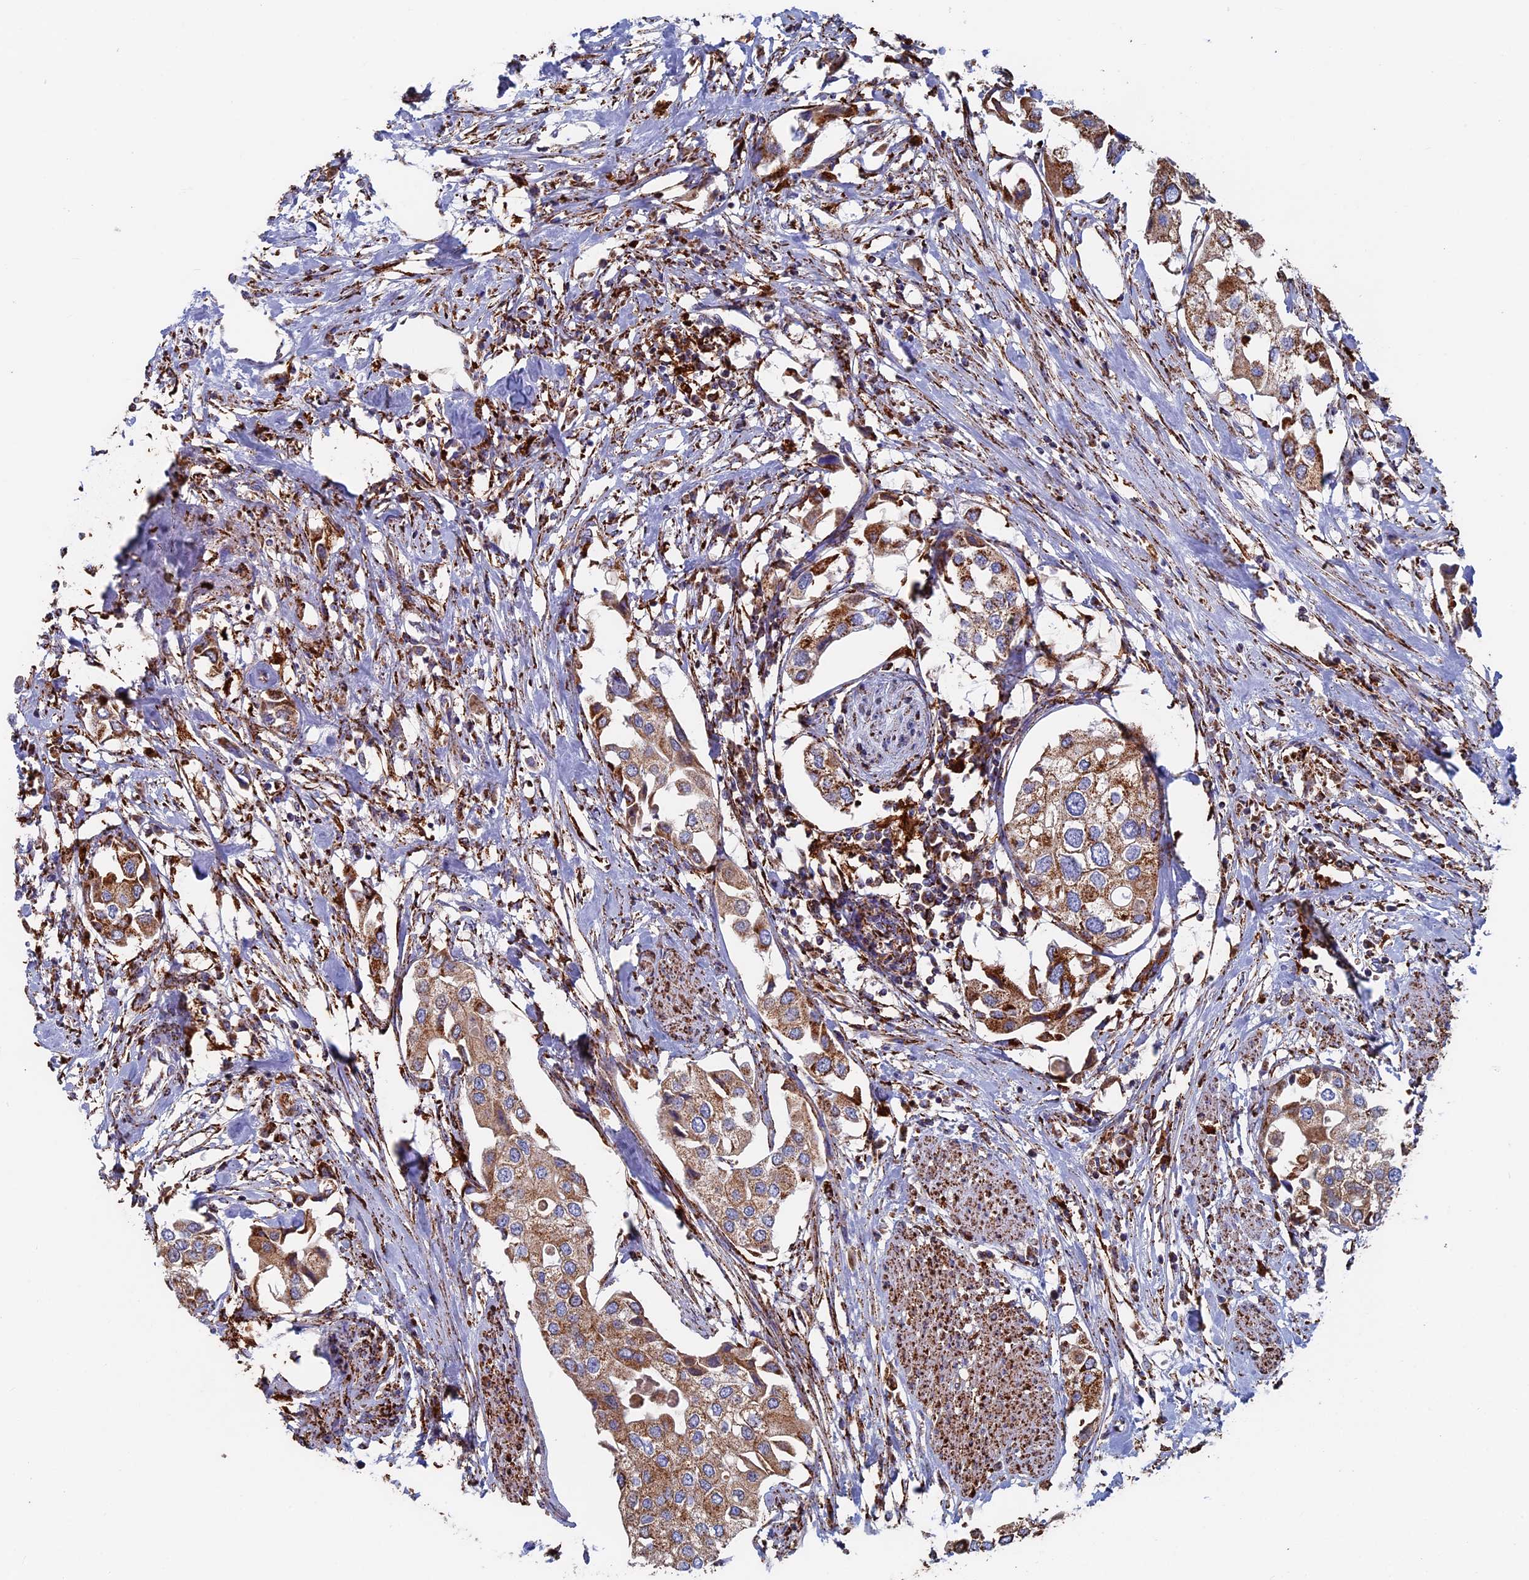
{"staining": {"intensity": "moderate", "quantity": ">75%", "location": "cytoplasmic/membranous"}, "tissue": "urothelial cancer", "cell_type": "Tumor cells", "image_type": "cancer", "snomed": [{"axis": "morphology", "description": "Urothelial carcinoma, High grade"}, {"axis": "topography", "description": "Urinary bladder"}], "caption": "Urothelial cancer stained with a brown dye reveals moderate cytoplasmic/membranous positive positivity in about >75% of tumor cells.", "gene": "SEC24D", "patient": {"sex": "male", "age": 64}}